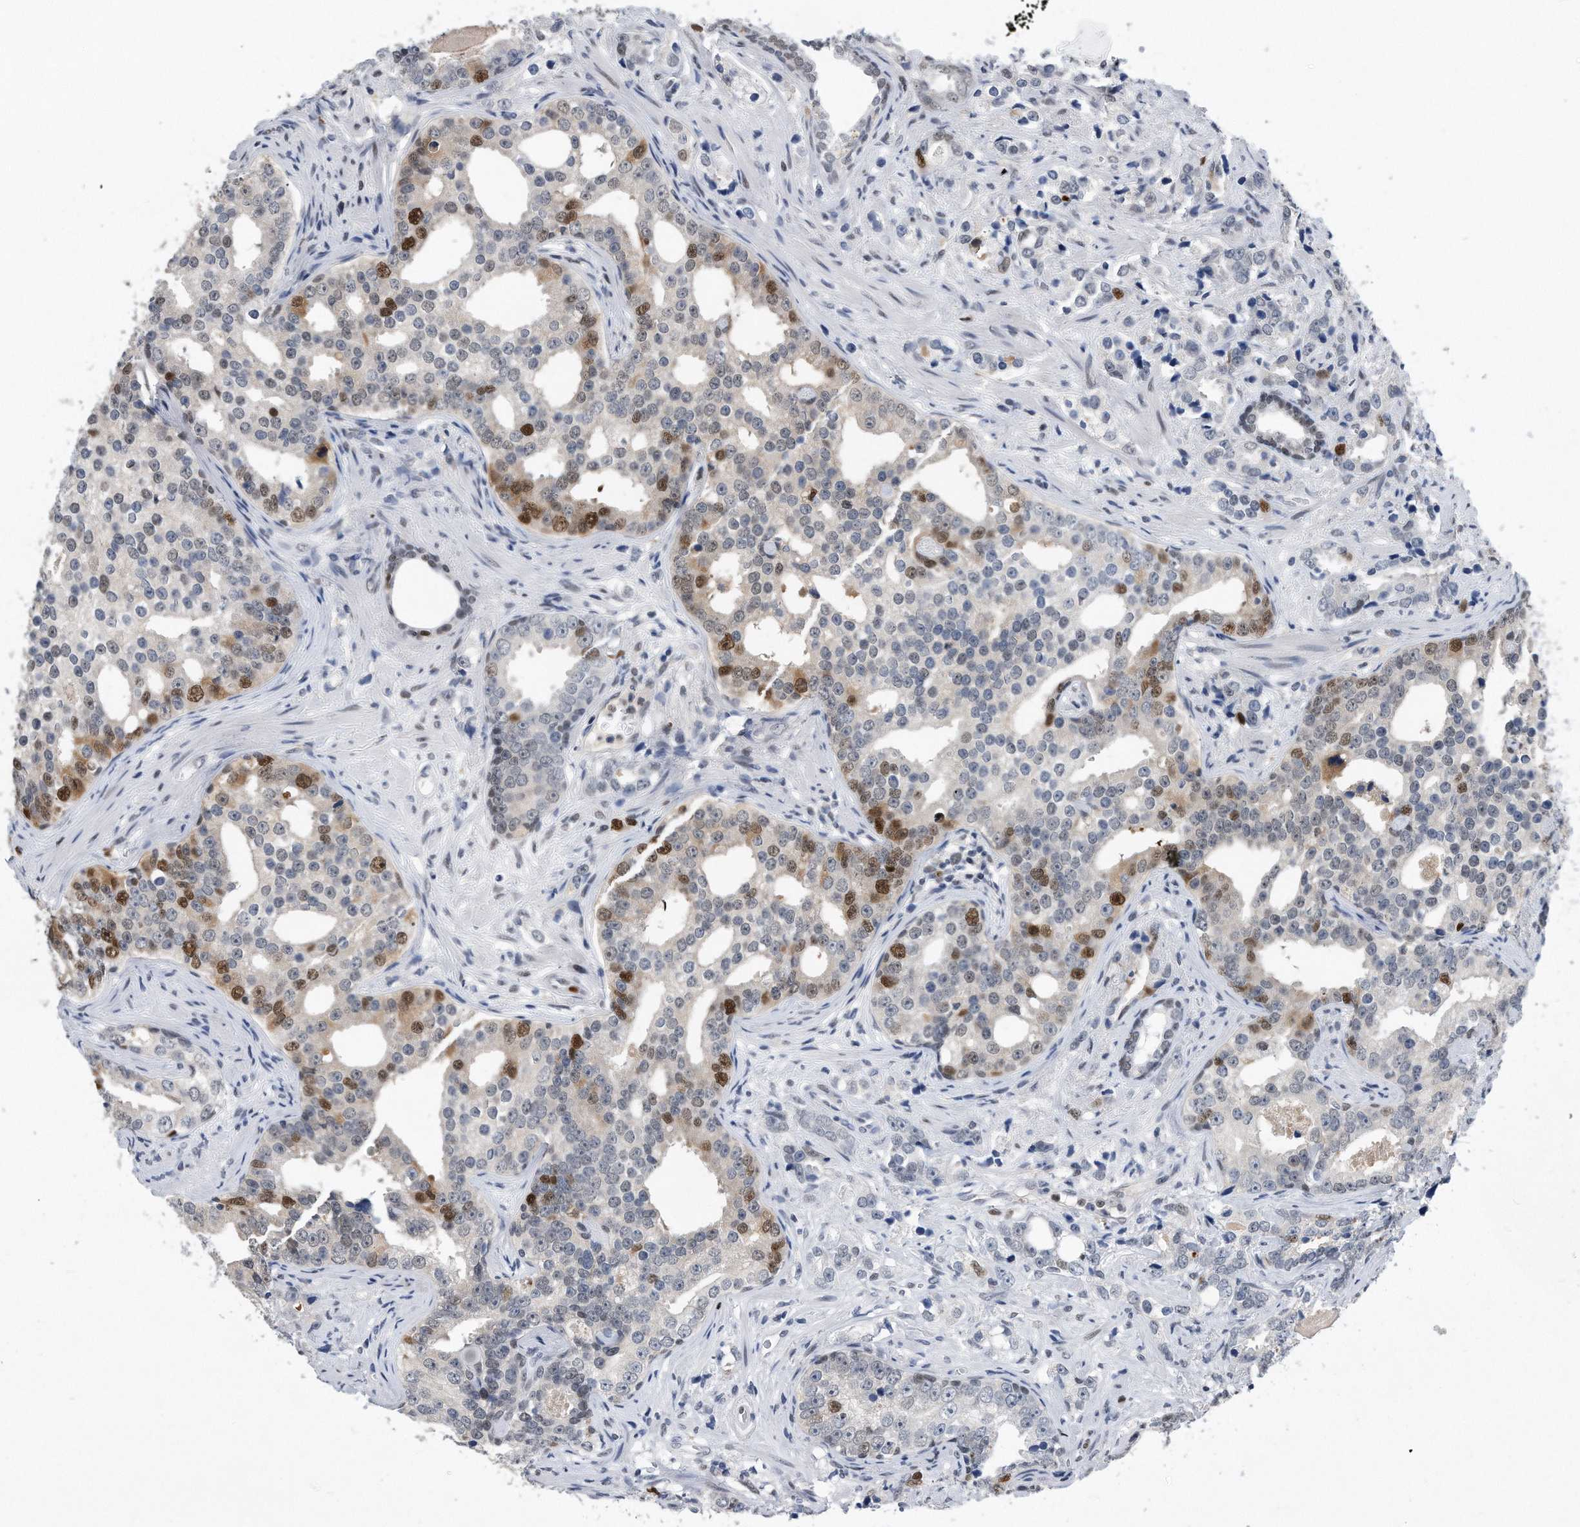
{"staining": {"intensity": "strong", "quantity": "<25%", "location": "nuclear"}, "tissue": "prostate cancer", "cell_type": "Tumor cells", "image_type": "cancer", "snomed": [{"axis": "morphology", "description": "Adenocarcinoma, High grade"}, {"axis": "topography", "description": "Prostate"}], "caption": "Immunohistochemistry of human prostate cancer (high-grade adenocarcinoma) reveals medium levels of strong nuclear expression in approximately <25% of tumor cells. (brown staining indicates protein expression, while blue staining denotes nuclei).", "gene": "PCNA", "patient": {"sex": "male", "age": 62}}